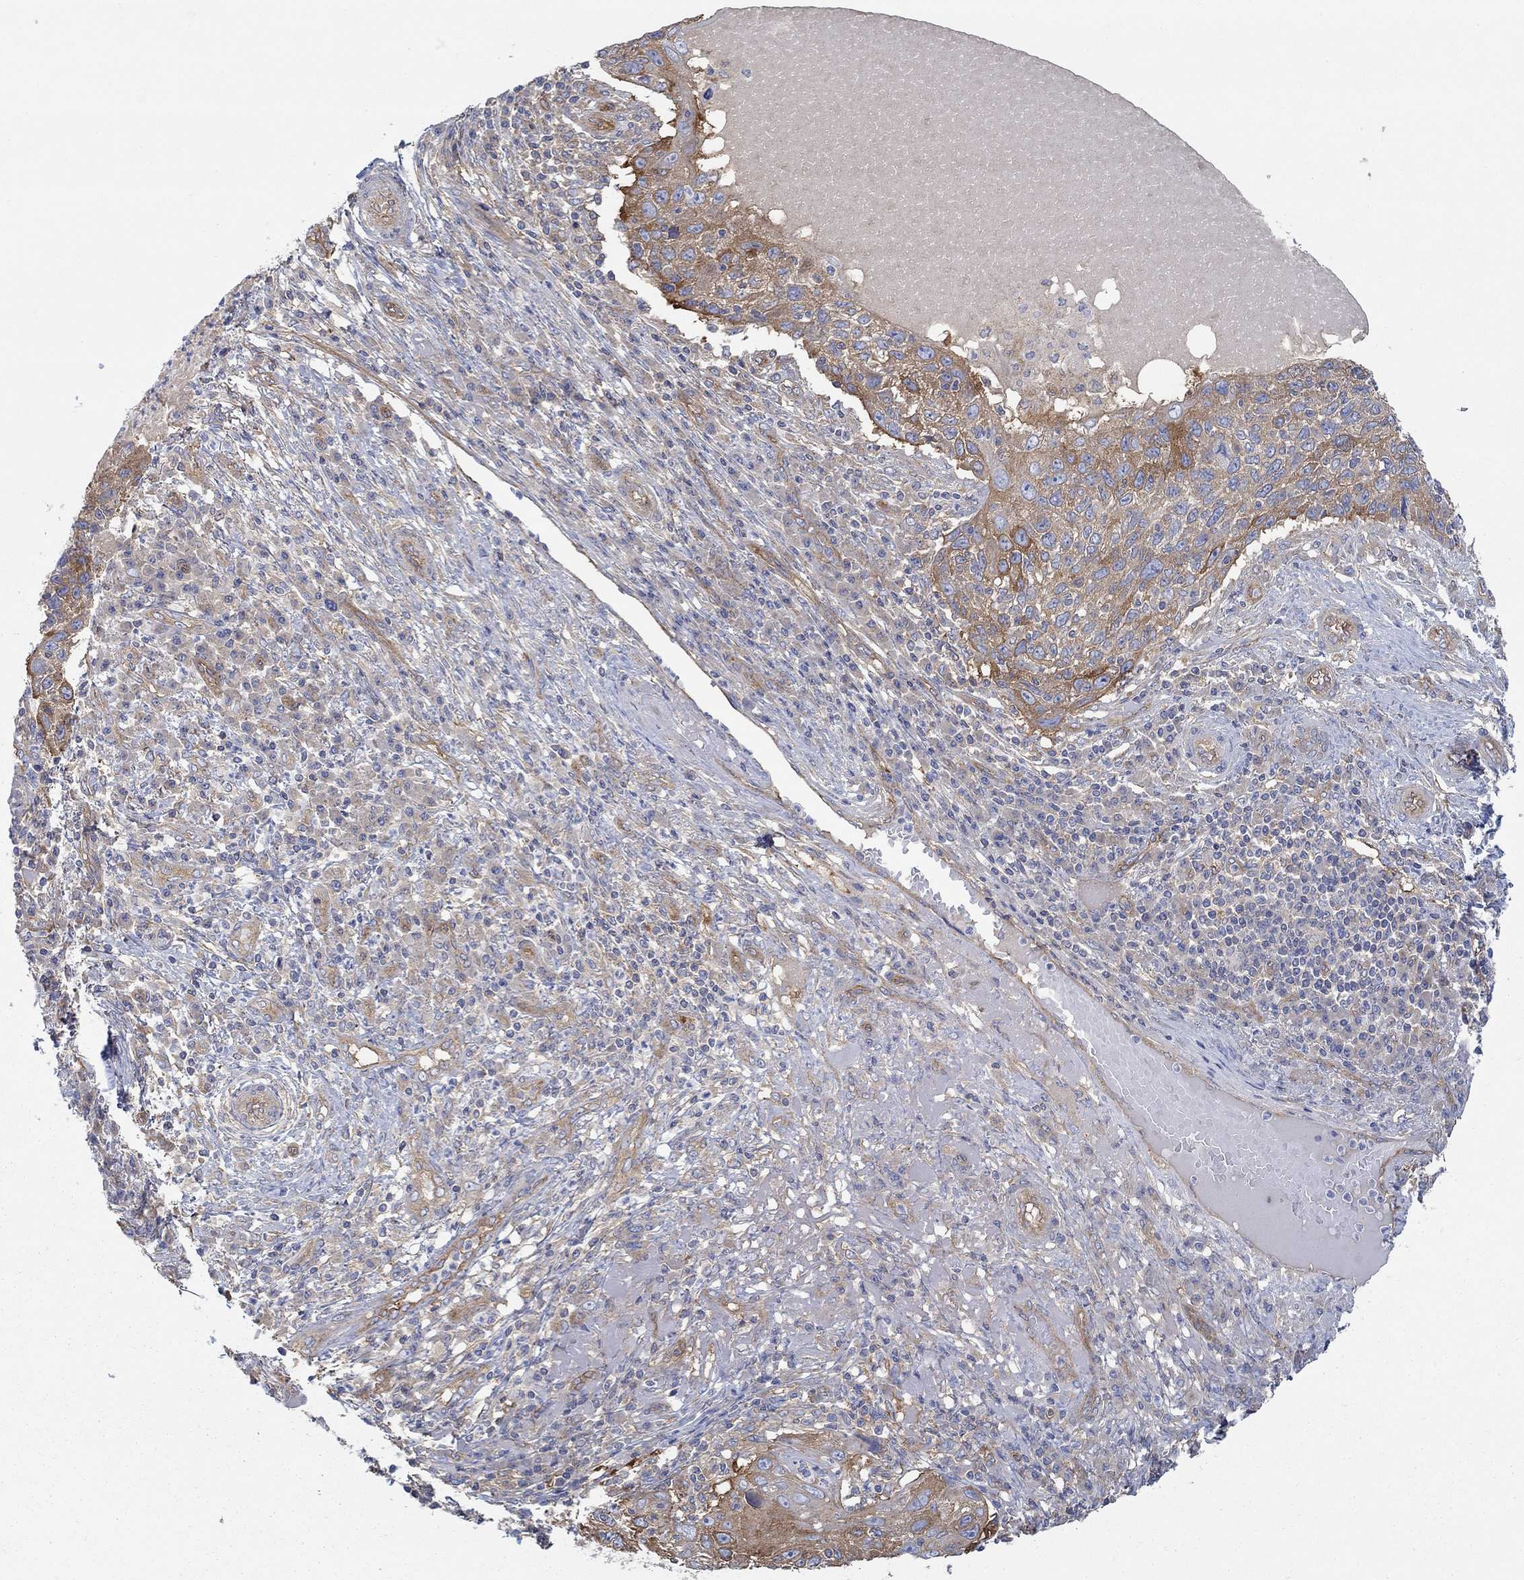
{"staining": {"intensity": "strong", "quantity": "25%-75%", "location": "cytoplasmic/membranous"}, "tissue": "skin cancer", "cell_type": "Tumor cells", "image_type": "cancer", "snomed": [{"axis": "morphology", "description": "Squamous cell carcinoma, NOS"}, {"axis": "topography", "description": "Skin"}], "caption": "IHC staining of skin cancer (squamous cell carcinoma), which exhibits high levels of strong cytoplasmic/membranous positivity in about 25%-75% of tumor cells indicating strong cytoplasmic/membranous protein expression. The staining was performed using DAB (brown) for protein detection and nuclei were counterstained in hematoxylin (blue).", "gene": "SPAG9", "patient": {"sex": "male", "age": 92}}